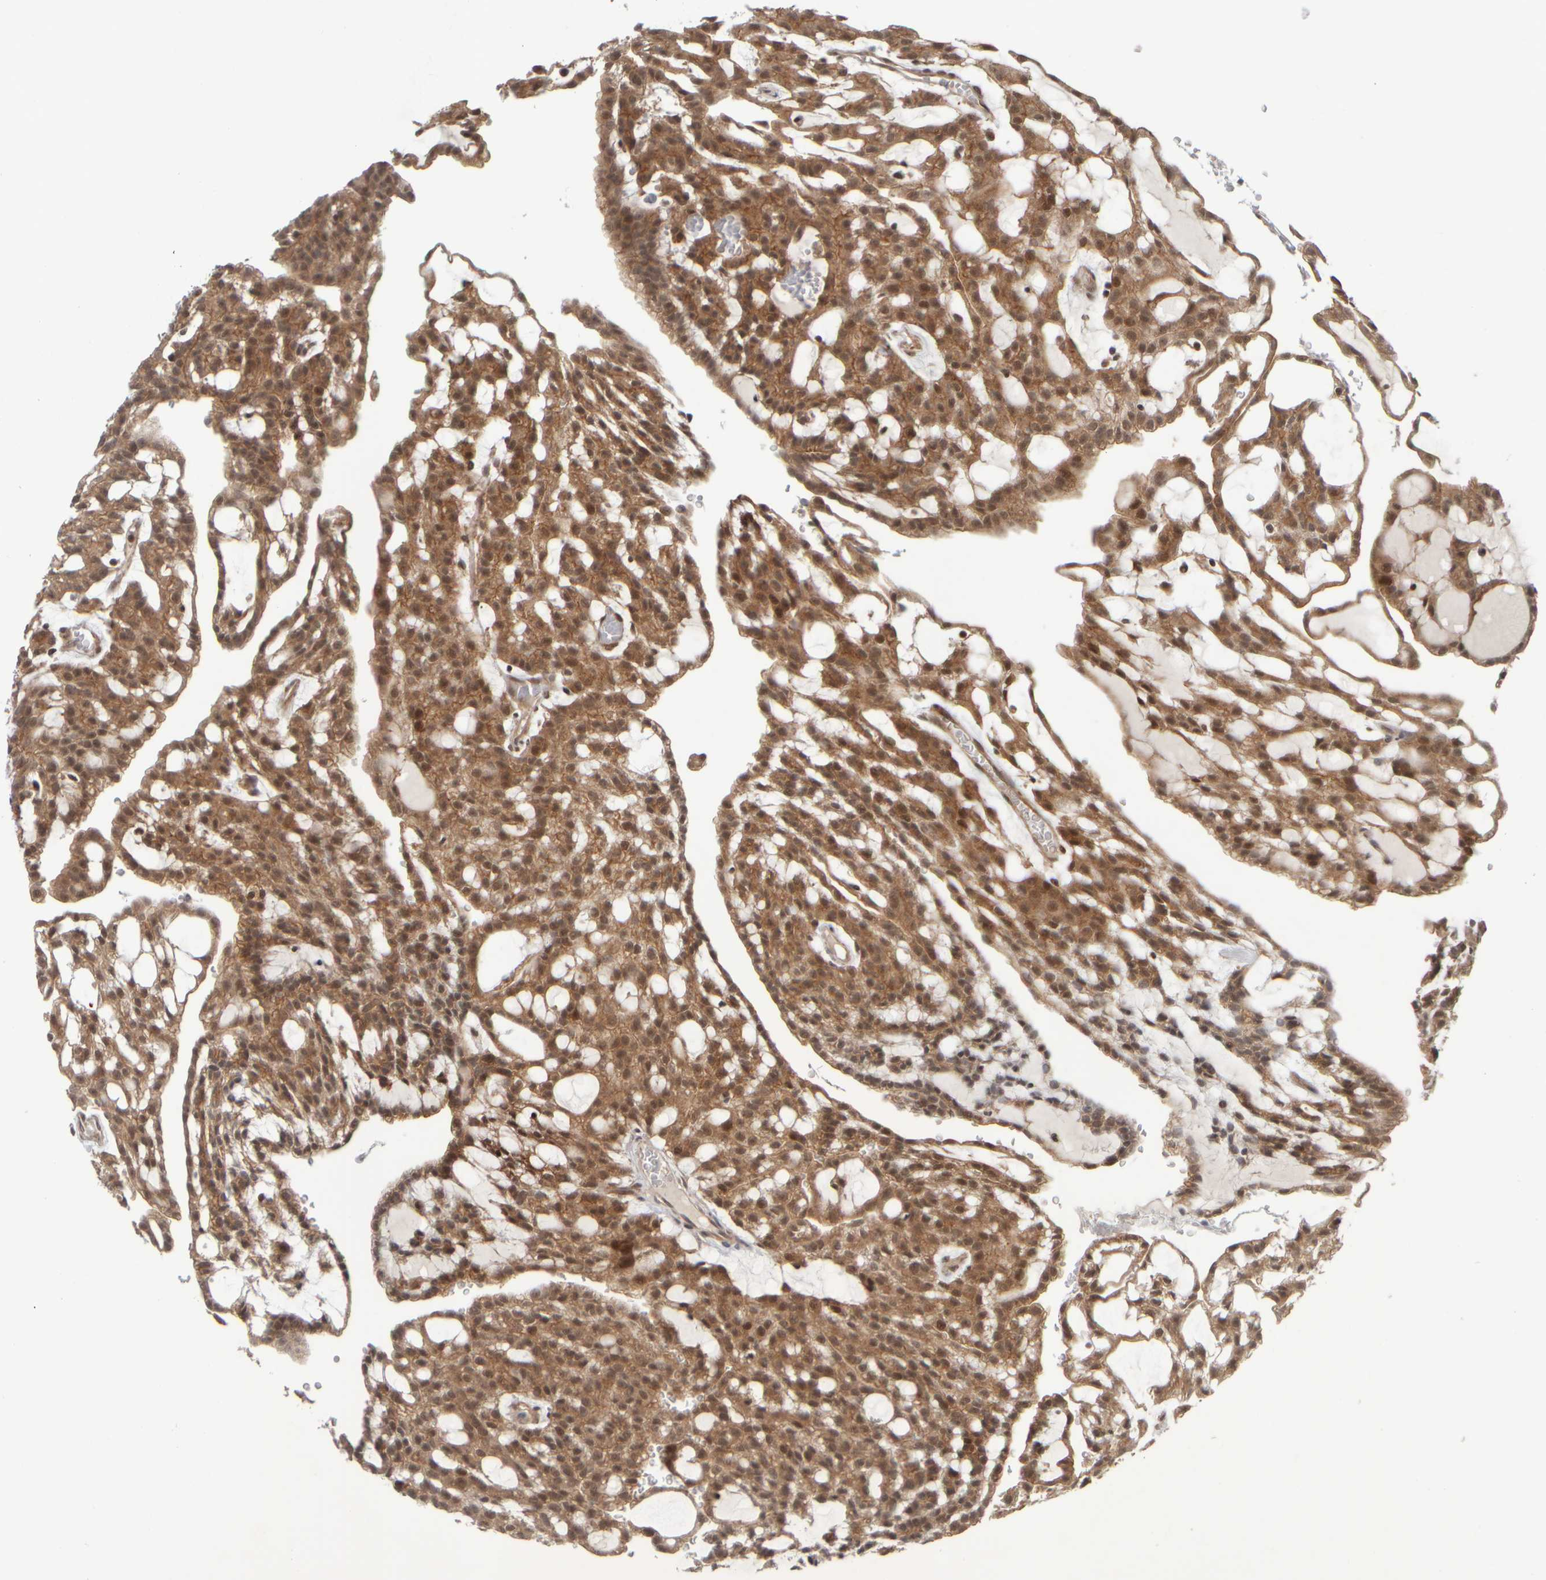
{"staining": {"intensity": "moderate", "quantity": ">75%", "location": "cytoplasmic/membranous"}, "tissue": "renal cancer", "cell_type": "Tumor cells", "image_type": "cancer", "snomed": [{"axis": "morphology", "description": "Adenocarcinoma, NOS"}, {"axis": "topography", "description": "Kidney"}], "caption": "Immunohistochemical staining of renal adenocarcinoma exhibits medium levels of moderate cytoplasmic/membranous positivity in approximately >75% of tumor cells.", "gene": "SYNRG", "patient": {"sex": "male", "age": 63}}